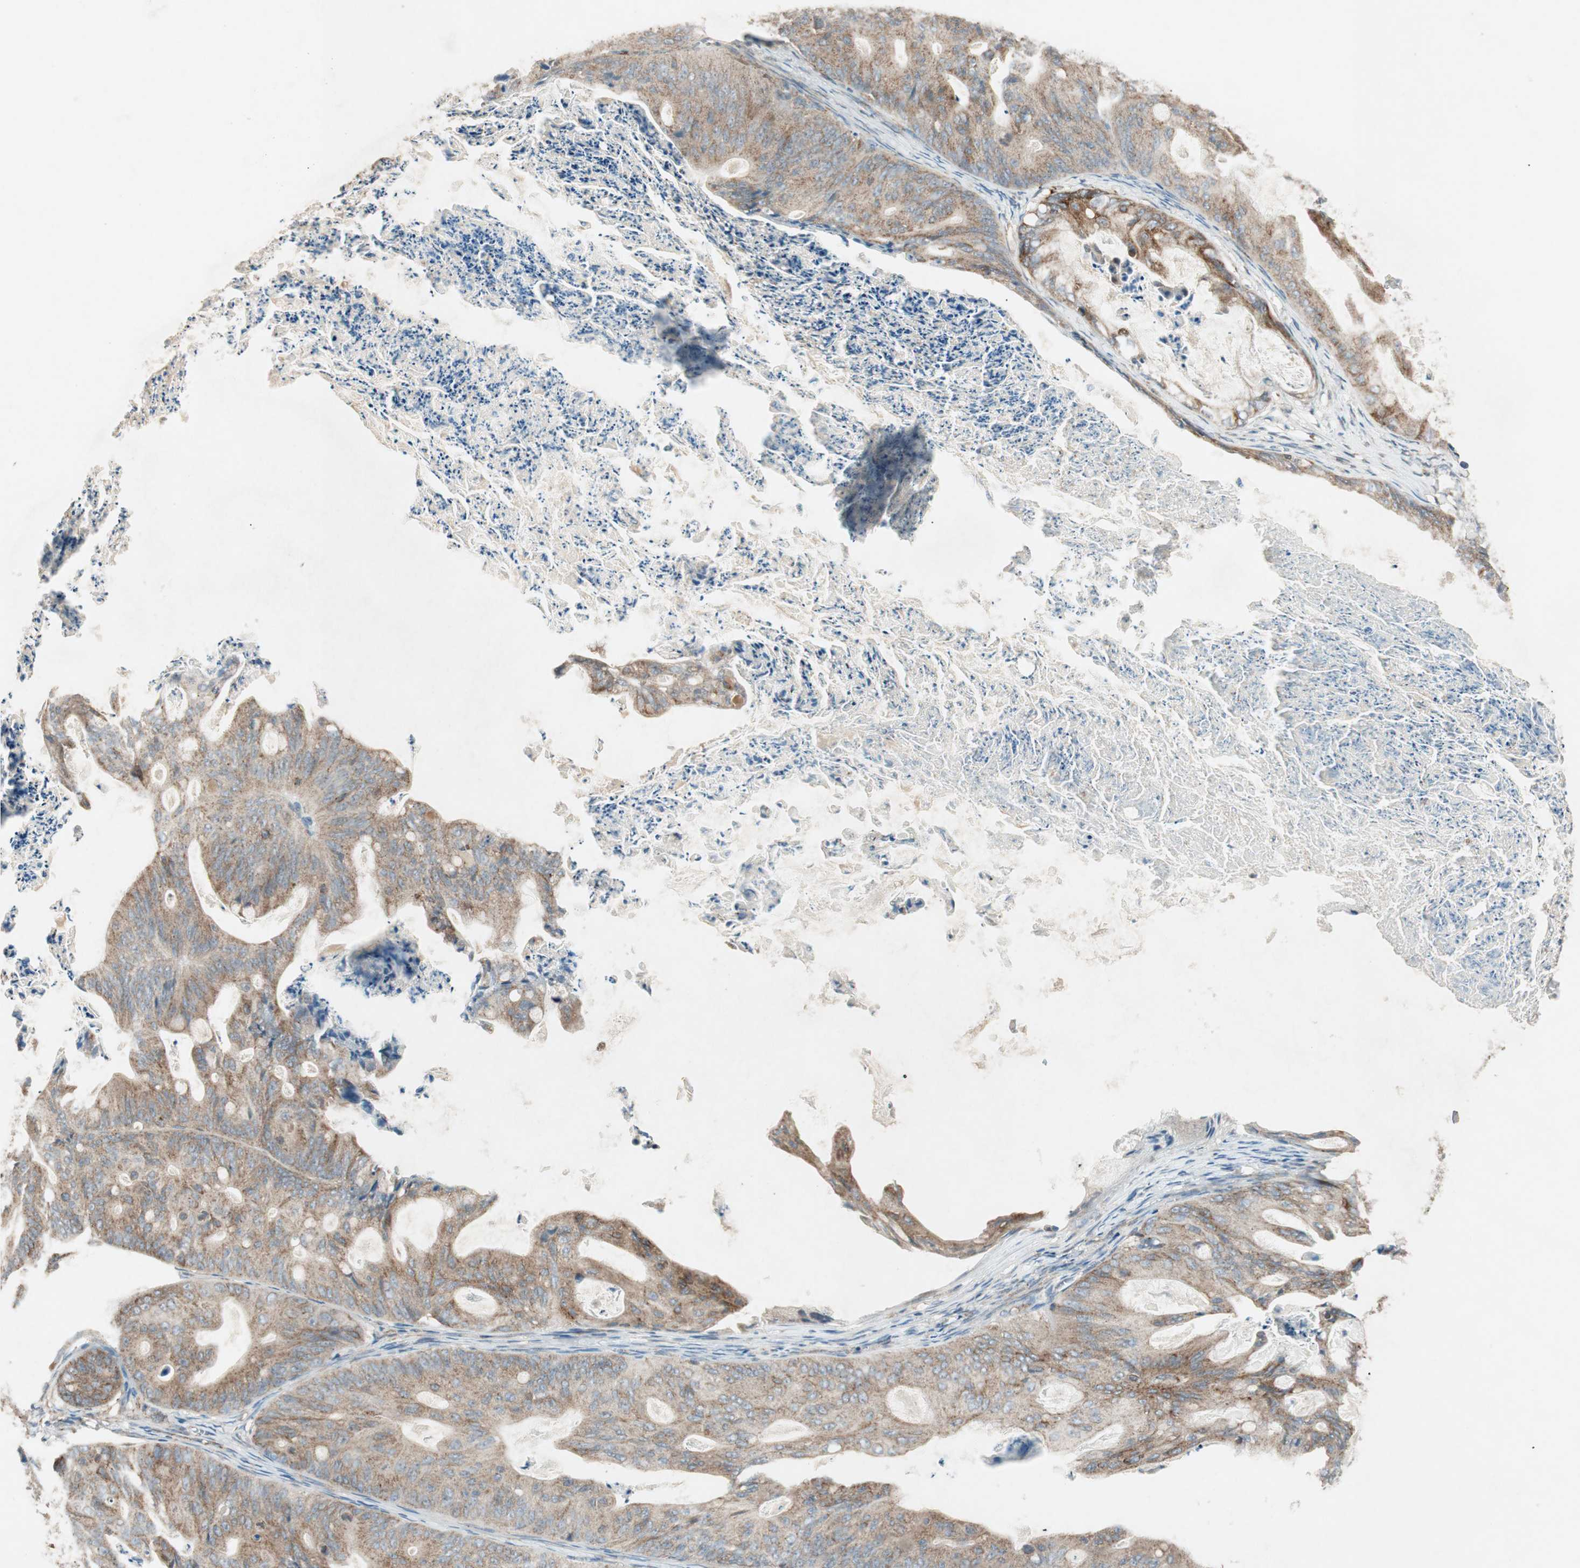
{"staining": {"intensity": "moderate", "quantity": ">75%", "location": "cytoplasmic/membranous"}, "tissue": "ovarian cancer", "cell_type": "Tumor cells", "image_type": "cancer", "snomed": [{"axis": "morphology", "description": "Cystadenocarcinoma, mucinous, NOS"}, {"axis": "topography", "description": "Ovary"}], "caption": "A micrograph of human mucinous cystadenocarcinoma (ovarian) stained for a protein exhibits moderate cytoplasmic/membranous brown staining in tumor cells.", "gene": "CHADL", "patient": {"sex": "female", "age": 37}}